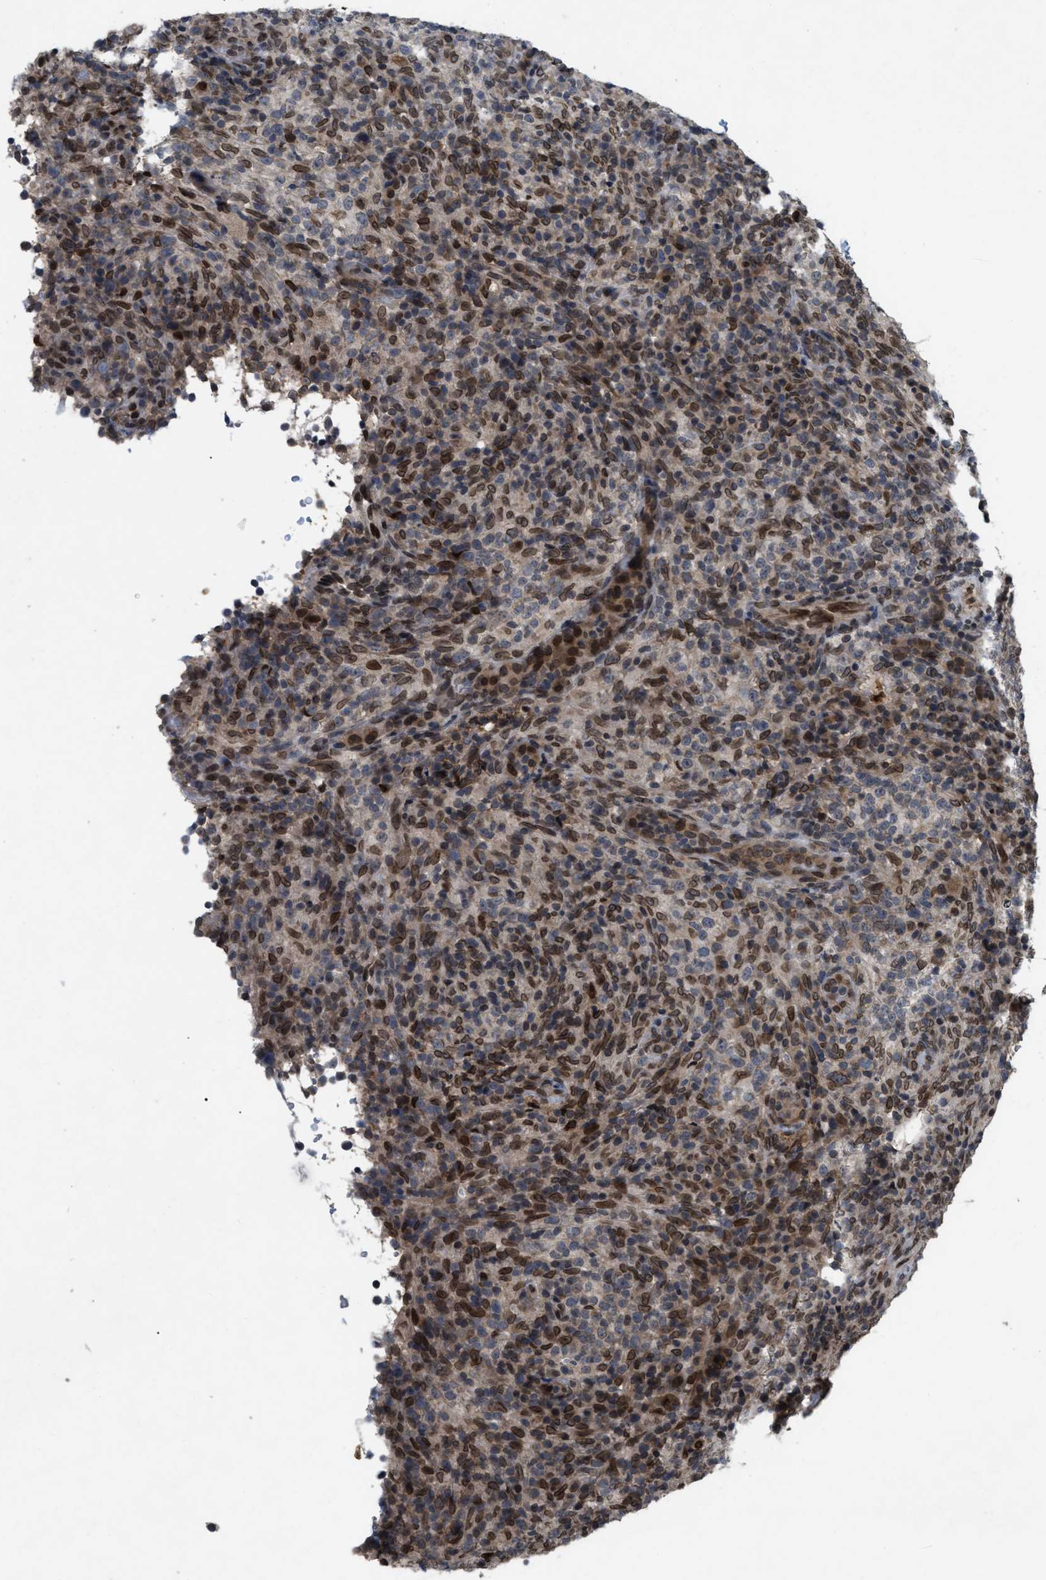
{"staining": {"intensity": "moderate", "quantity": "25%-75%", "location": "cytoplasmic/membranous,nuclear"}, "tissue": "lymphoma", "cell_type": "Tumor cells", "image_type": "cancer", "snomed": [{"axis": "morphology", "description": "Malignant lymphoma, non-Hodgkin's type, High grade"}, {"axis": "topography", "description": "Lymph node"}], "caption": "Malignant lymphoma, non-Hodgkin's type (high-grade) was stained to show a protein in brown. There is medium levels of moderate cytoplasmic/membranous and nuclear positivity in approximately 25%-75% of tumor cells. (brown staining indicates protein expression, while blue staining denotes nuclei).", "gene": "CRY1", "patient": {"sex": "female", "age": 76}}